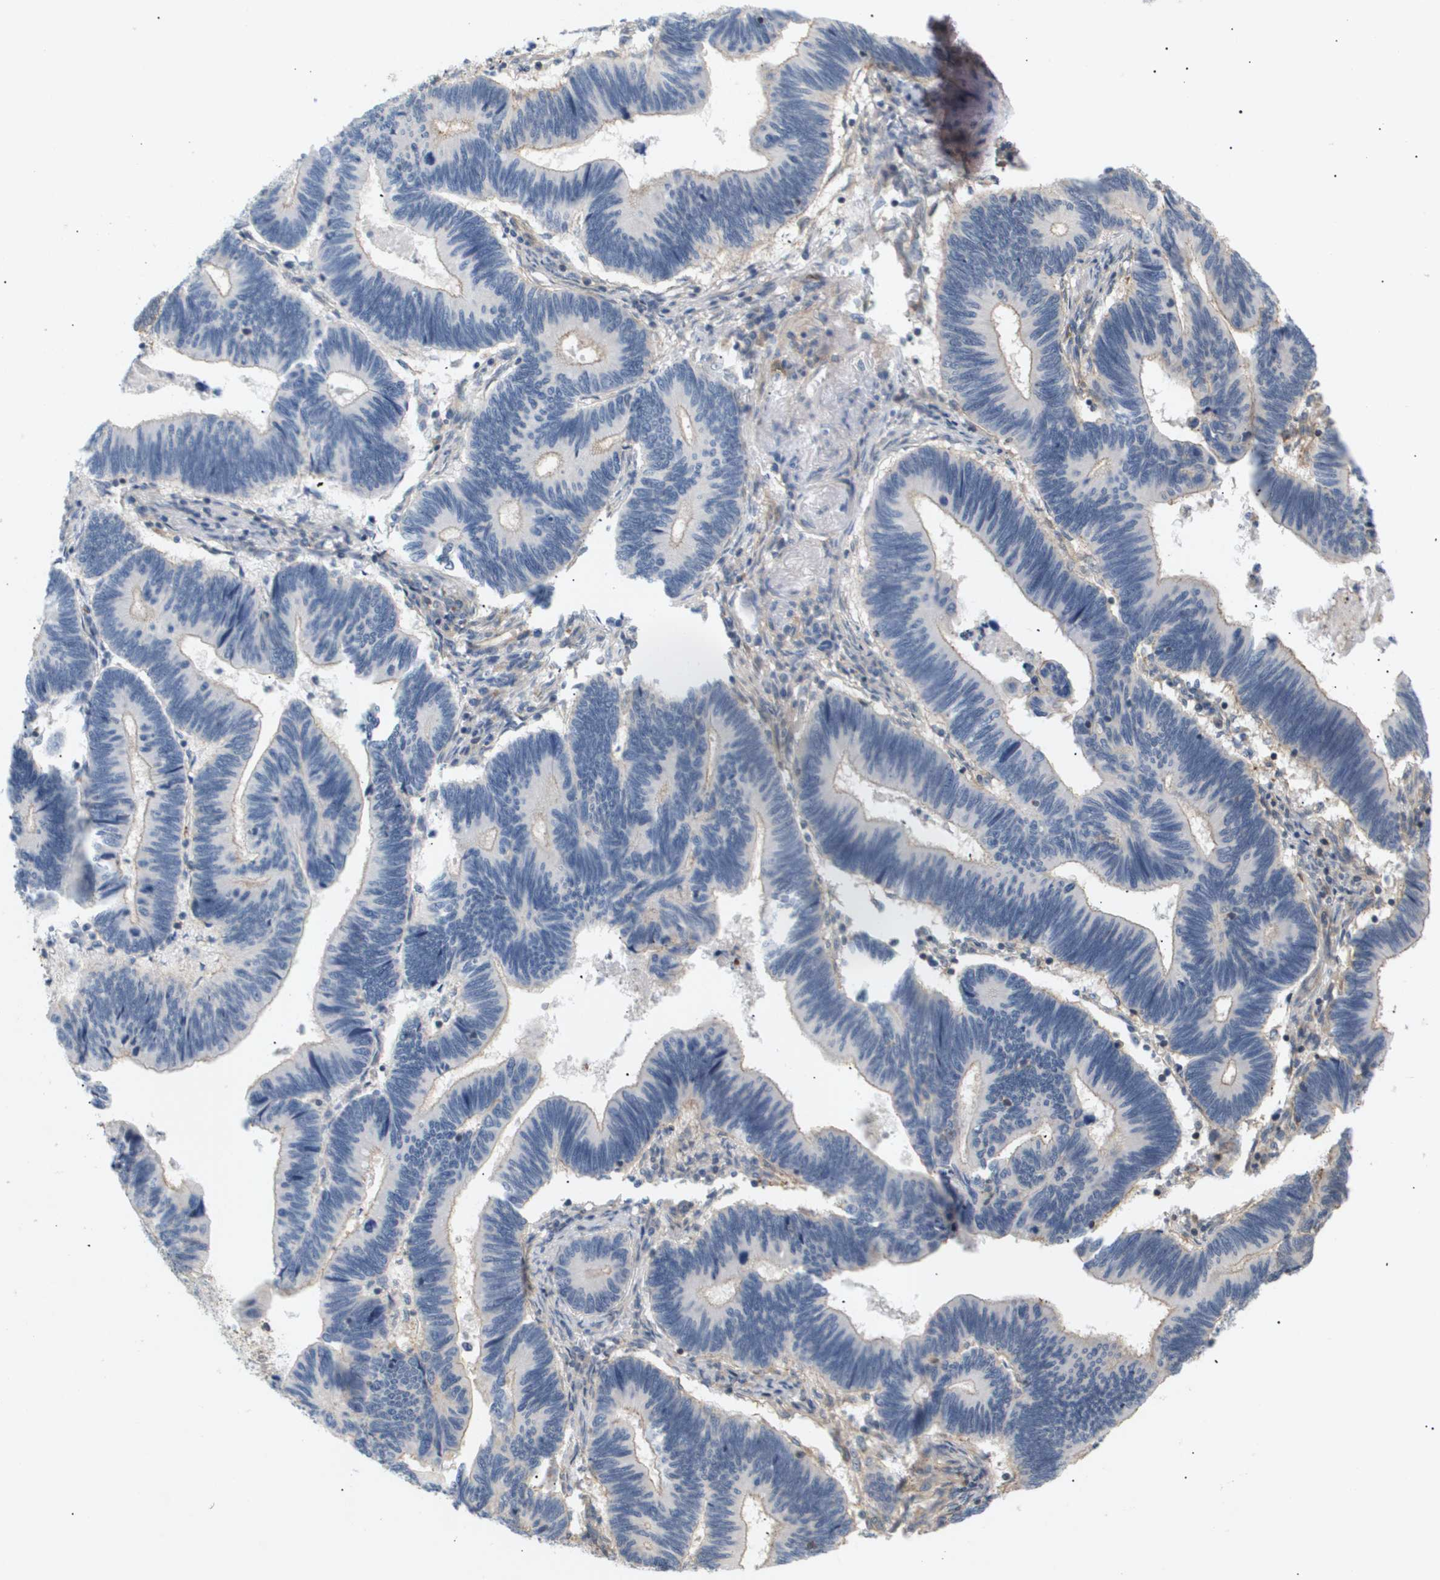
{"staining": {"intensity": "negative", "quantity": "none", "location": "none"}, "tissue": "pancreatic cancer", "cell_type": "Tumor cells", "image_type": "cancer", "snomed": [{"axis": "morphology", "description": "Adenocarcinoma, NOS"}, {"axis": "topography", "description": "Pancreas"}], "caption": "An IHC histopathology image of adenocarcinoma (pancreatic) is shown. There is no staining in tumor cells of adenocarcinoma (pancreatic).", "gene": "CORO2B", "patient": {"sex": "female", "age": 70}}